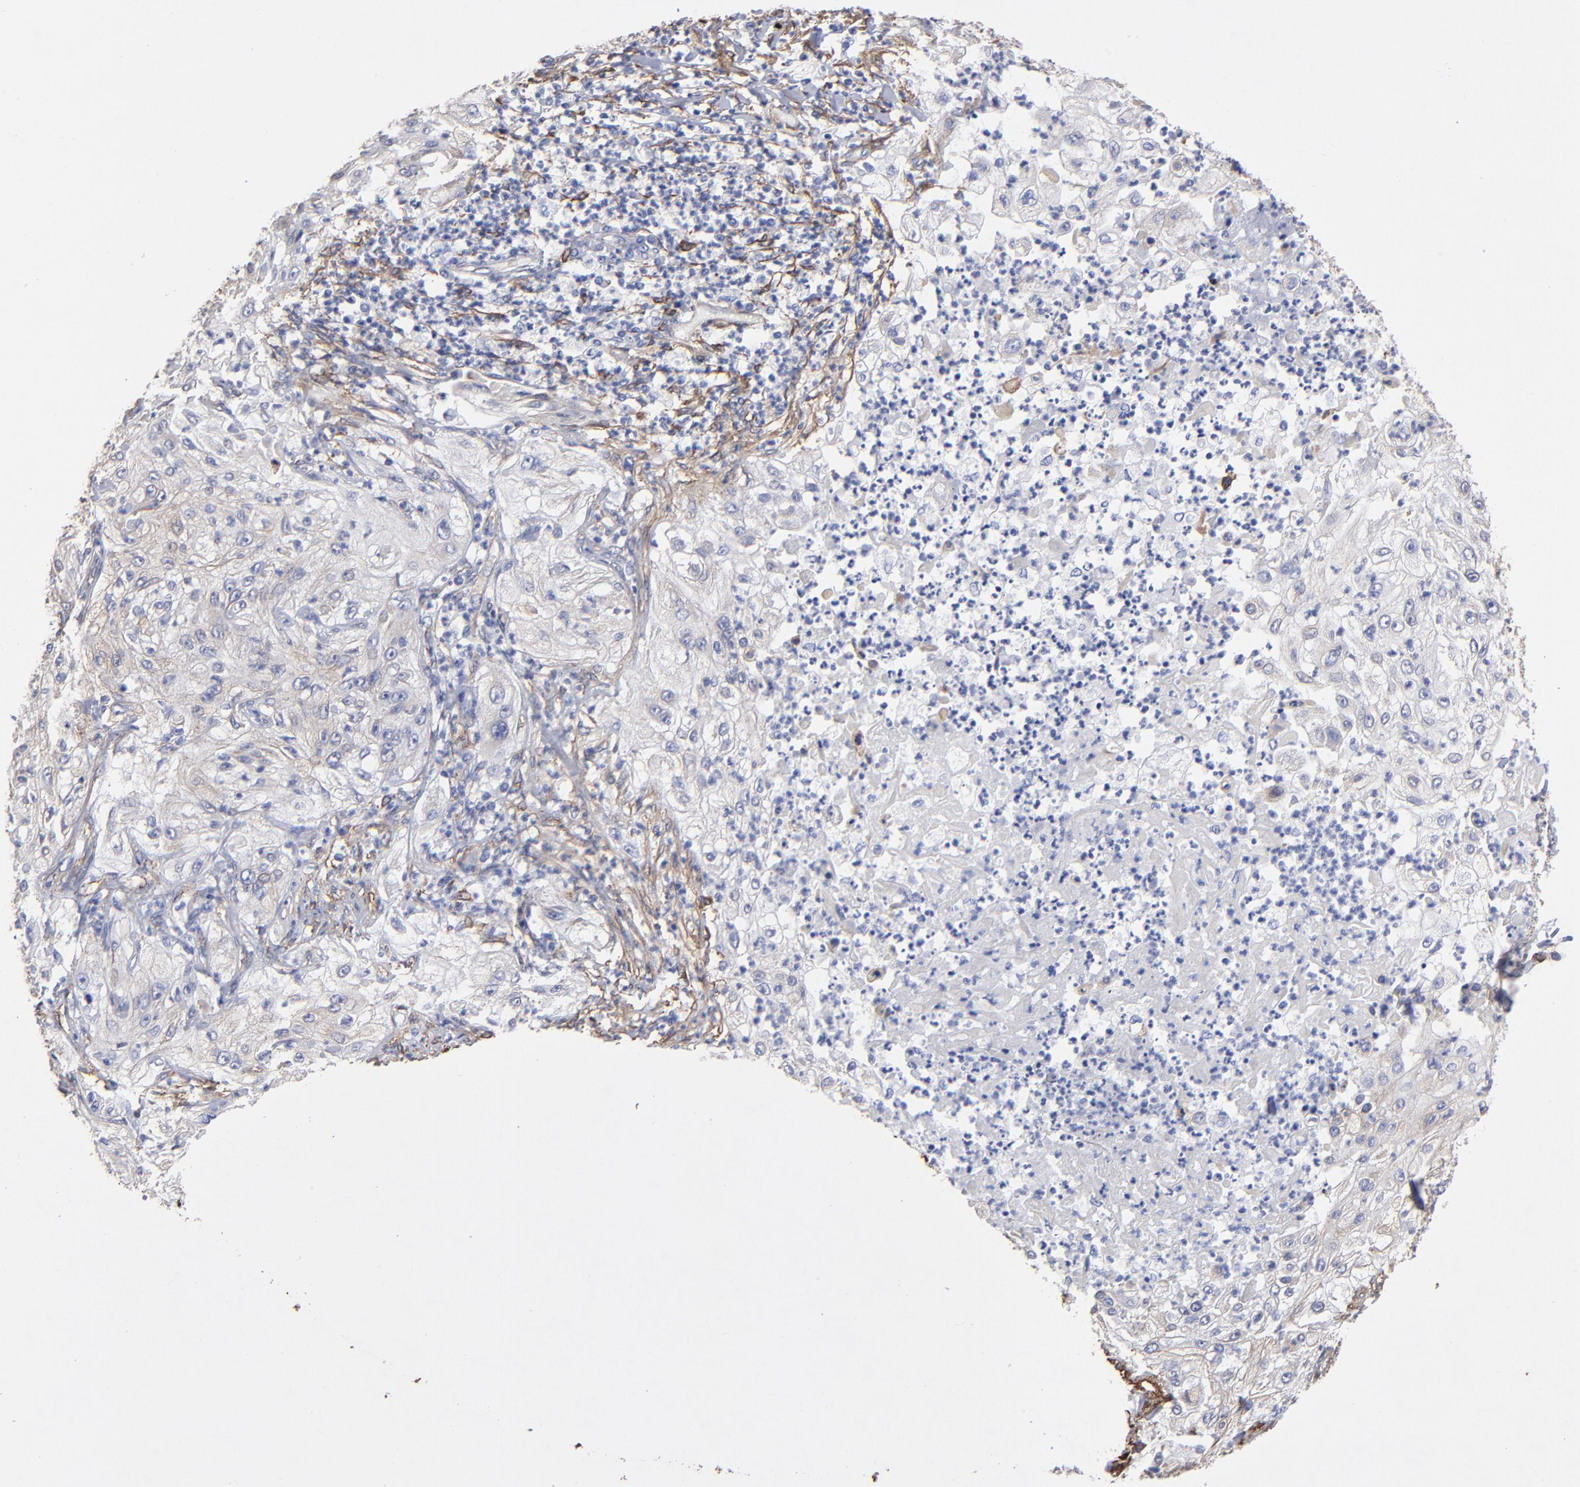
{"staining": {"intensity": "negative", "quantity": "none", "location": "none"}, "tissue": "lung cancer", "cell_type": "Tumor cells", "image_type": "cancer", "snomed": [{"axis": "morphology", "description": "Inflammation, NOS"}, {"axis": "morphology", "description": "Squamous cell carcinoma, NOS"}, {"axis": "topography", "description": "Lymph node"}, {"axis": "topography", "description": "Soft tissue"}, {"axis": "topography", "description": "Lung"}], "caption": "Tumor cells show no significant staining in lung squamous cell carcinoma.", "gene": "CILP", "patient": {"sex": "male", "age": 66}}